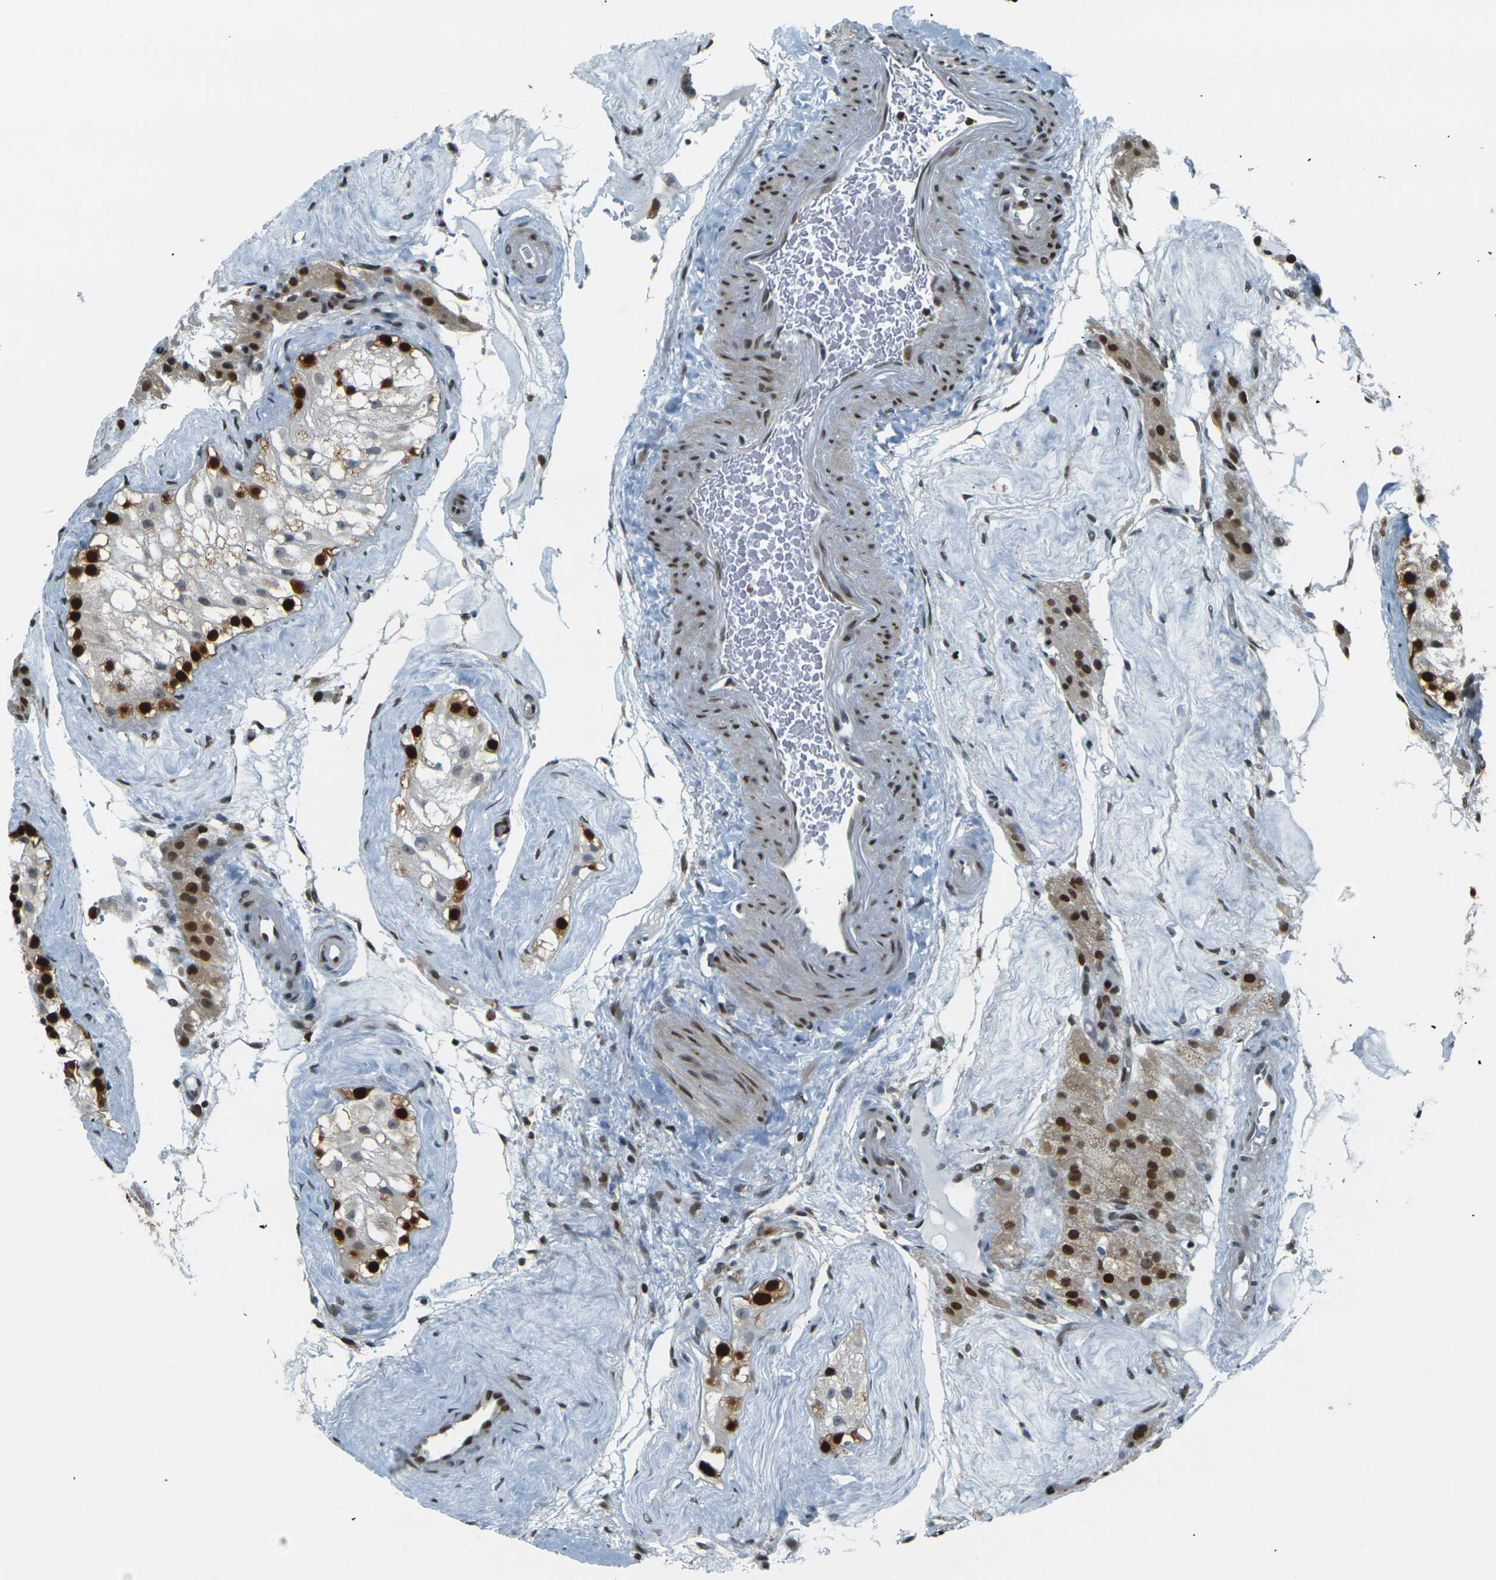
{"staining": {"intensity": "strong", "quantity": ">75%", "location": "nuclear"}, "tissue": "testis", "cell_type": "Cells in seminiferous ducts", "image_type": "normal", "snomed": [{"axis": "morphology", "description": "Normal tissue, NOS"}, {"axis": "morphology", "description": "Seminoma, NOS"}, {"axis": "topography", "description": "Testis"}], "caption": "Cells in seminiferous ducts exhibit high levels of strong nuclear expression in about >75% of cells in normal human testis.", "gene": "NHEJ1", "patient": {"sex": "male", "age": 71}}